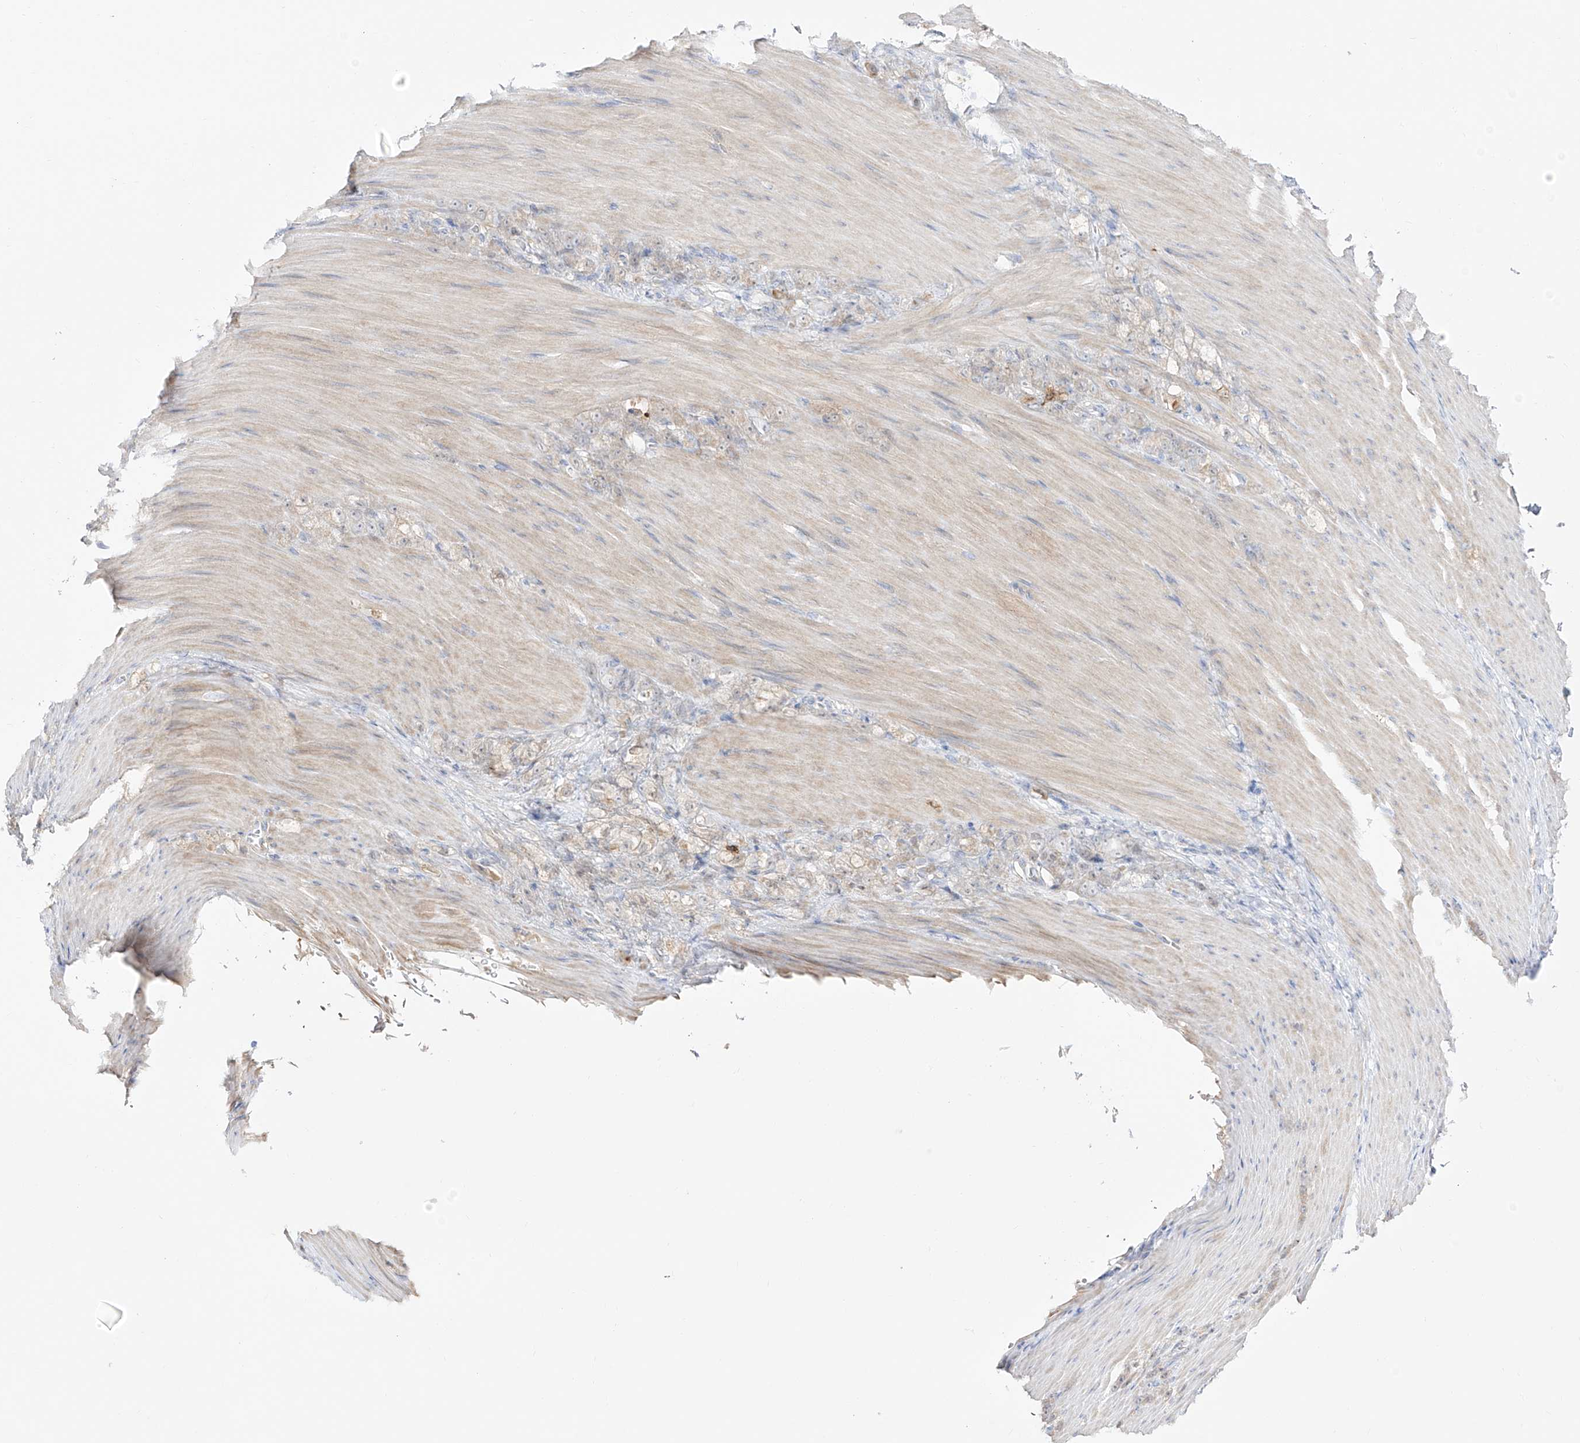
{"staining": {"intensity": "negative", "quantity": "none", "location": "none"}, "tissue": "stomach cancer", "cell_type": "Tumor cells", "image_type": "cancer", "snomed": [{"axis": "morphology", "description": "Normal tissue, NOS"}, {"axis": "morphology", "description": "Adenocarcinoma, NOS"}, {"axis": "topography", "description": "Stomach"}], "caption": "High power microscopy image of an immunohistochemistry (IHC) micrograph of adenocarcinoma (stomach), revealing no significant expression in tumor cells.", "gene": "ZGRF1", "patient": {"sex": "male", "age": 82}}